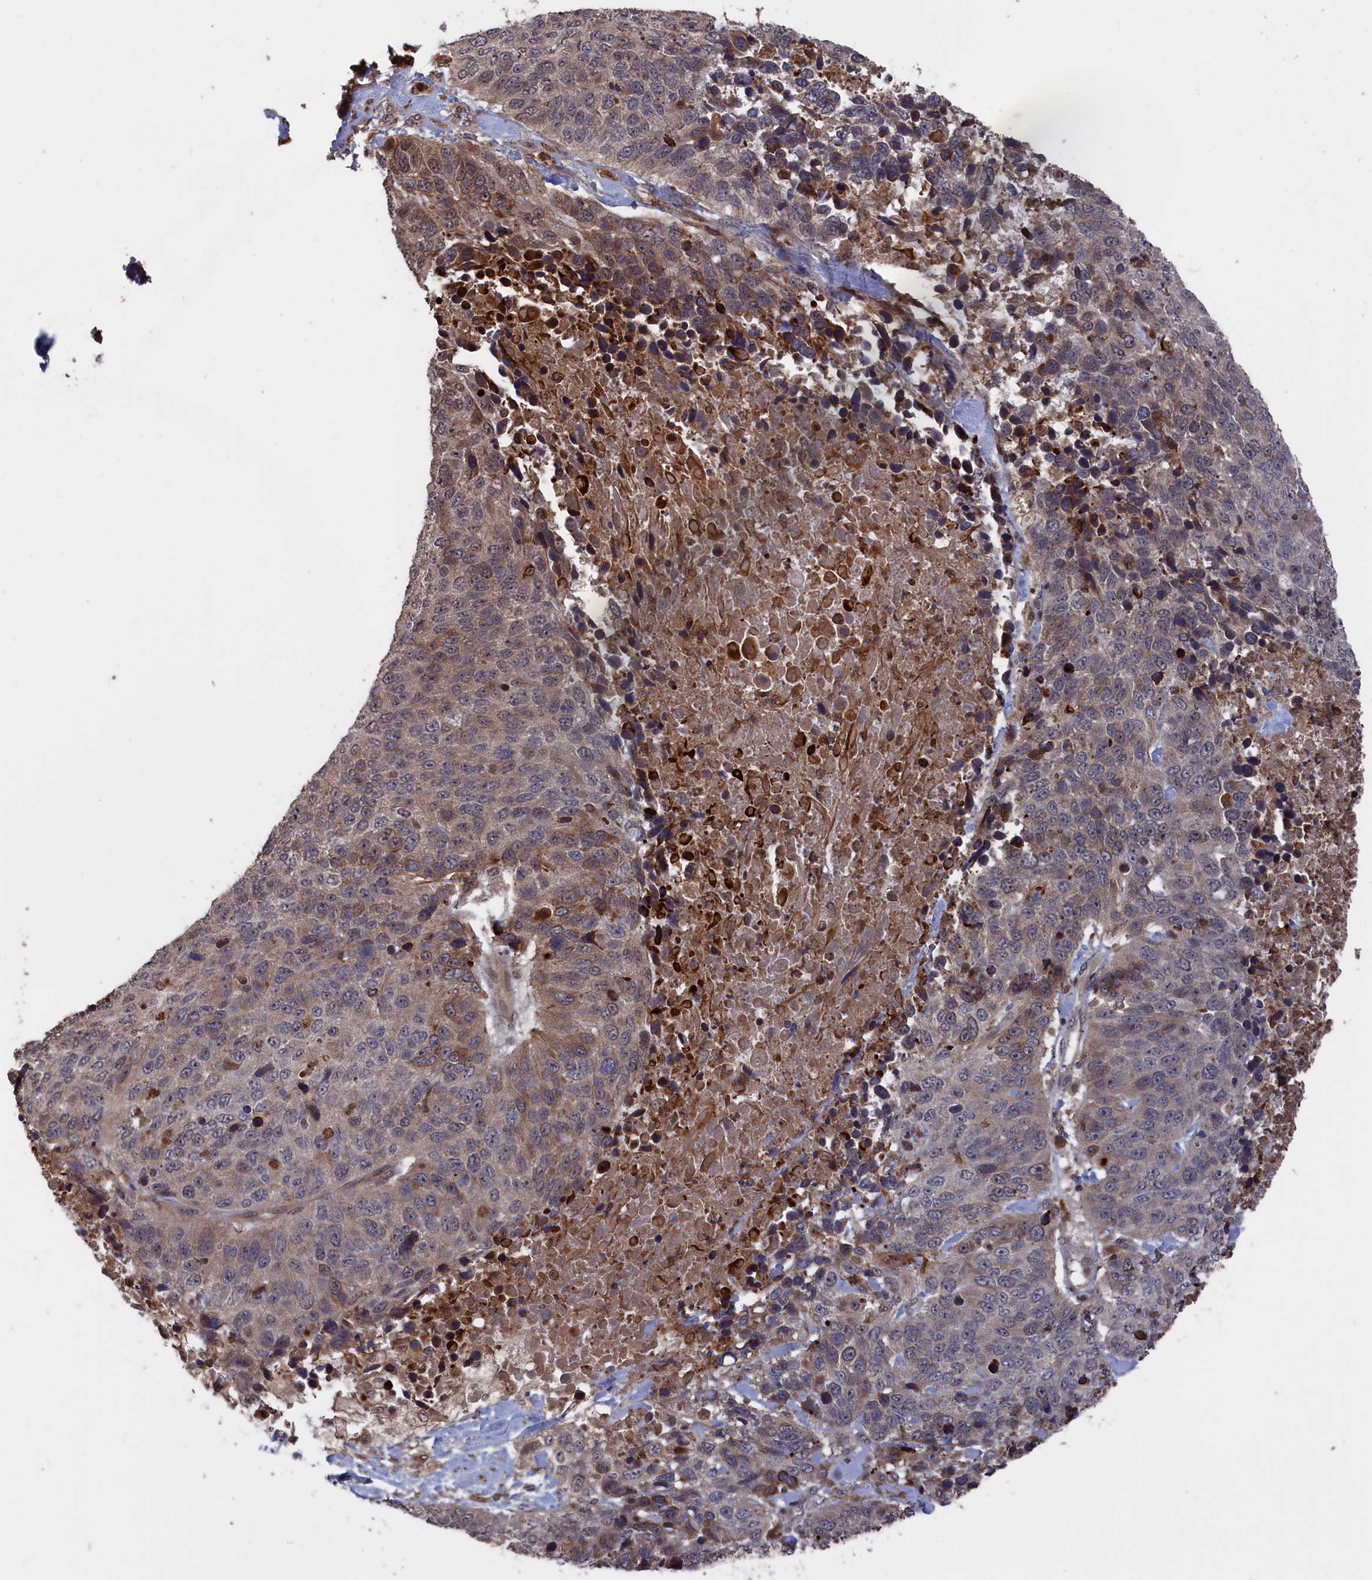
{"staining": {"intensity": "moderate", "quantity": "<25%", "location": "cytoplasmic/membranous"}, "tissue": "lung cancer", "cell_type": "Tumor cells", "image_type": "cancer", "snomed": [{"axis": "morphology", "description": "Normal tissue, NOS"}, {"axis": "morphology", "description": "Squamous cell carcinoma, NOS"}, {"axis": "topography", "description": "Lymph node"}, {"axis": "topography", "description": "Lung"}], "caption": "The micrograph exhibits a brown stain indicating the presence of a protein in the cytoplasmic/membranous of tumor cells in lung cancer (squamous cell carcinoma). Nuclei are stained in blue.", "gene": "PLA2G15", "patient": {"sex": "male", "age": 66}}